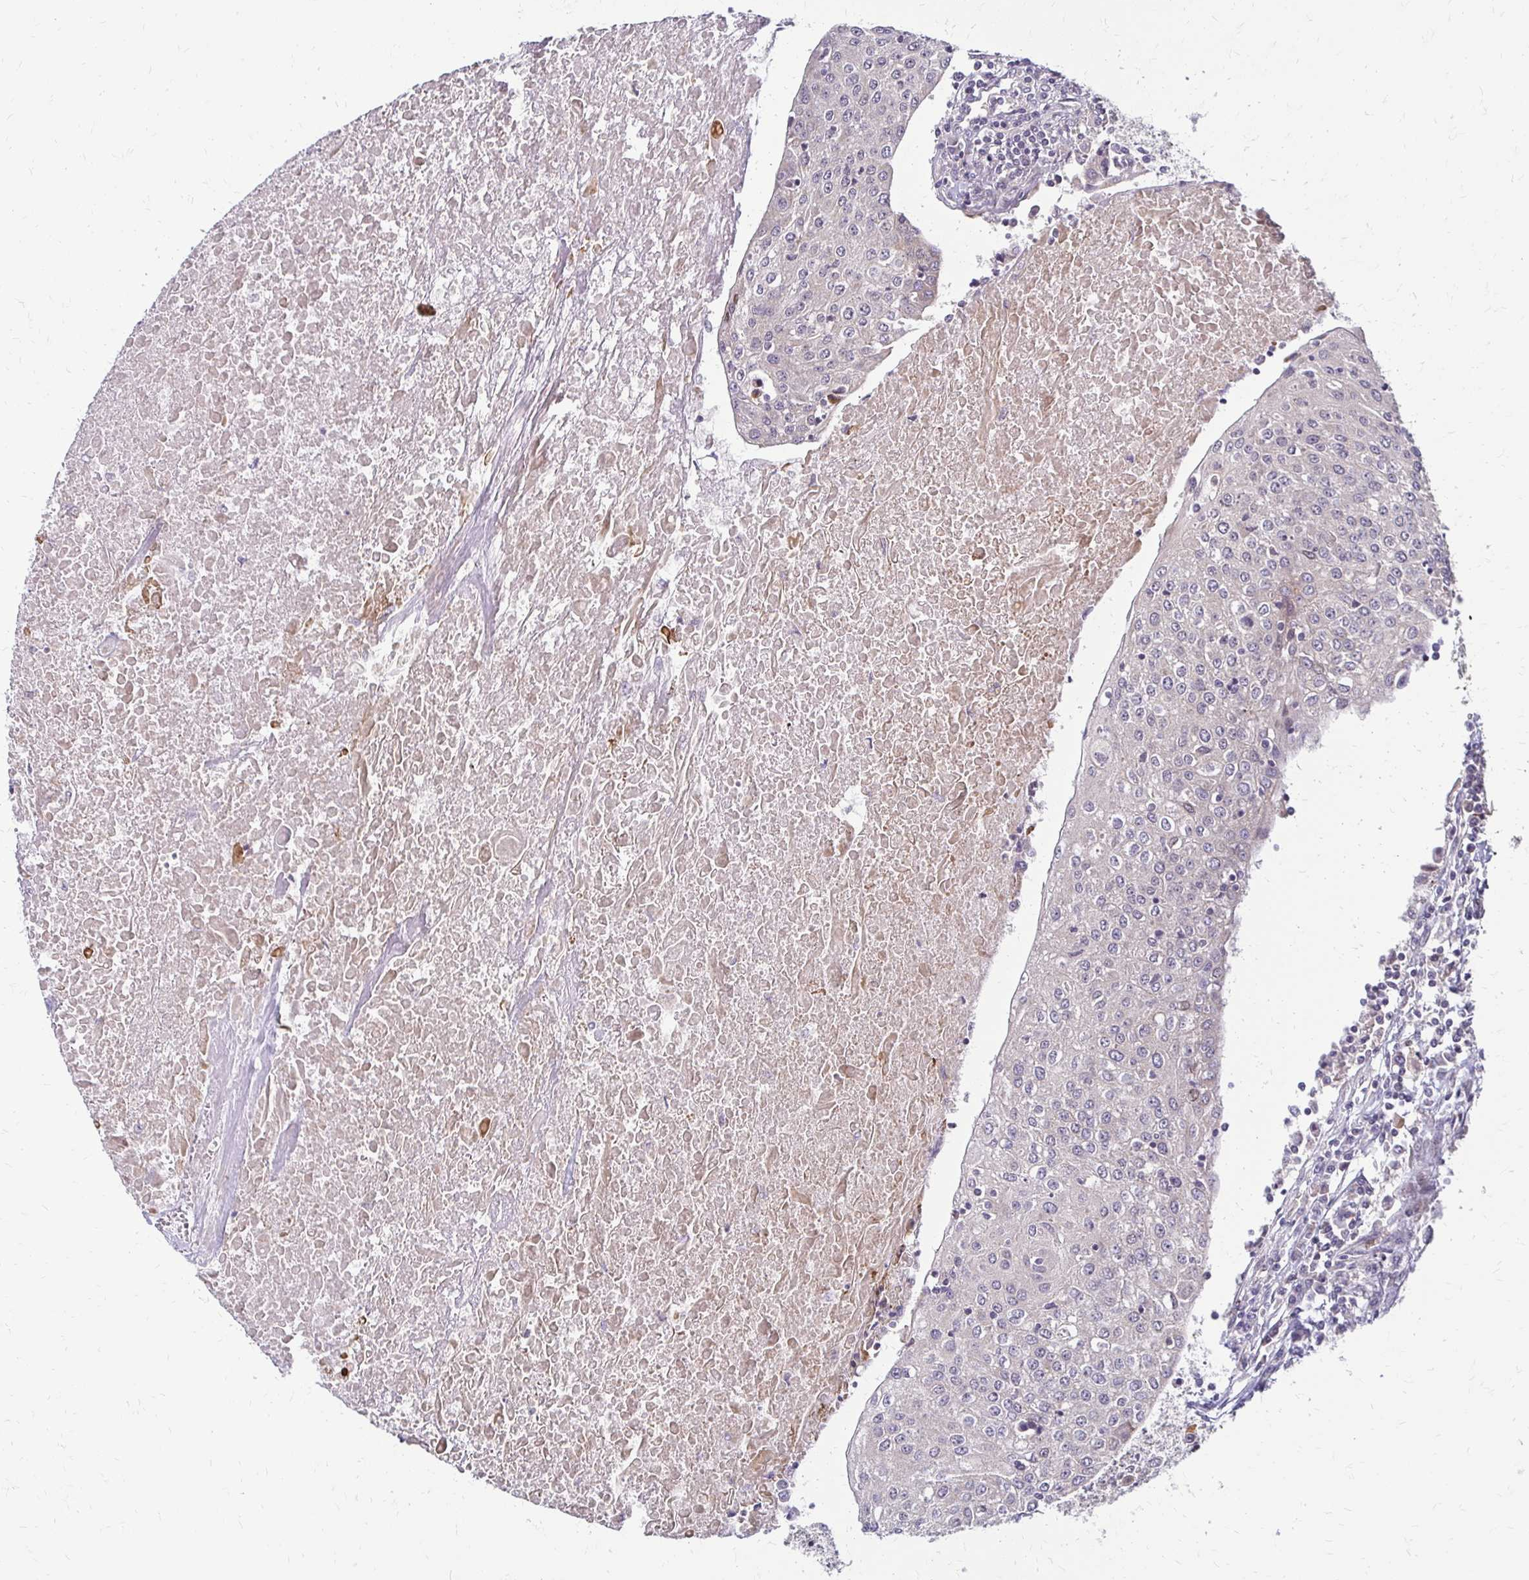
{"staining": {"intensity": "negative", "quantity": "none", "location": "none"}, "tissue": "urothelial cancer", "cell_type": "Tumor cells", "image_type": "cancer", "snomed": [{"axis": "morphology", "description": "Urothelial carcinoma, High grade"}, {"axis": "topography", "description": "Urinary bladder"}], "caption": "Image shows no significant protein staining in tumor cells of urothelial cancer.", "gene": "TRIR", "patient": {"sex": "female", "age": 85}}